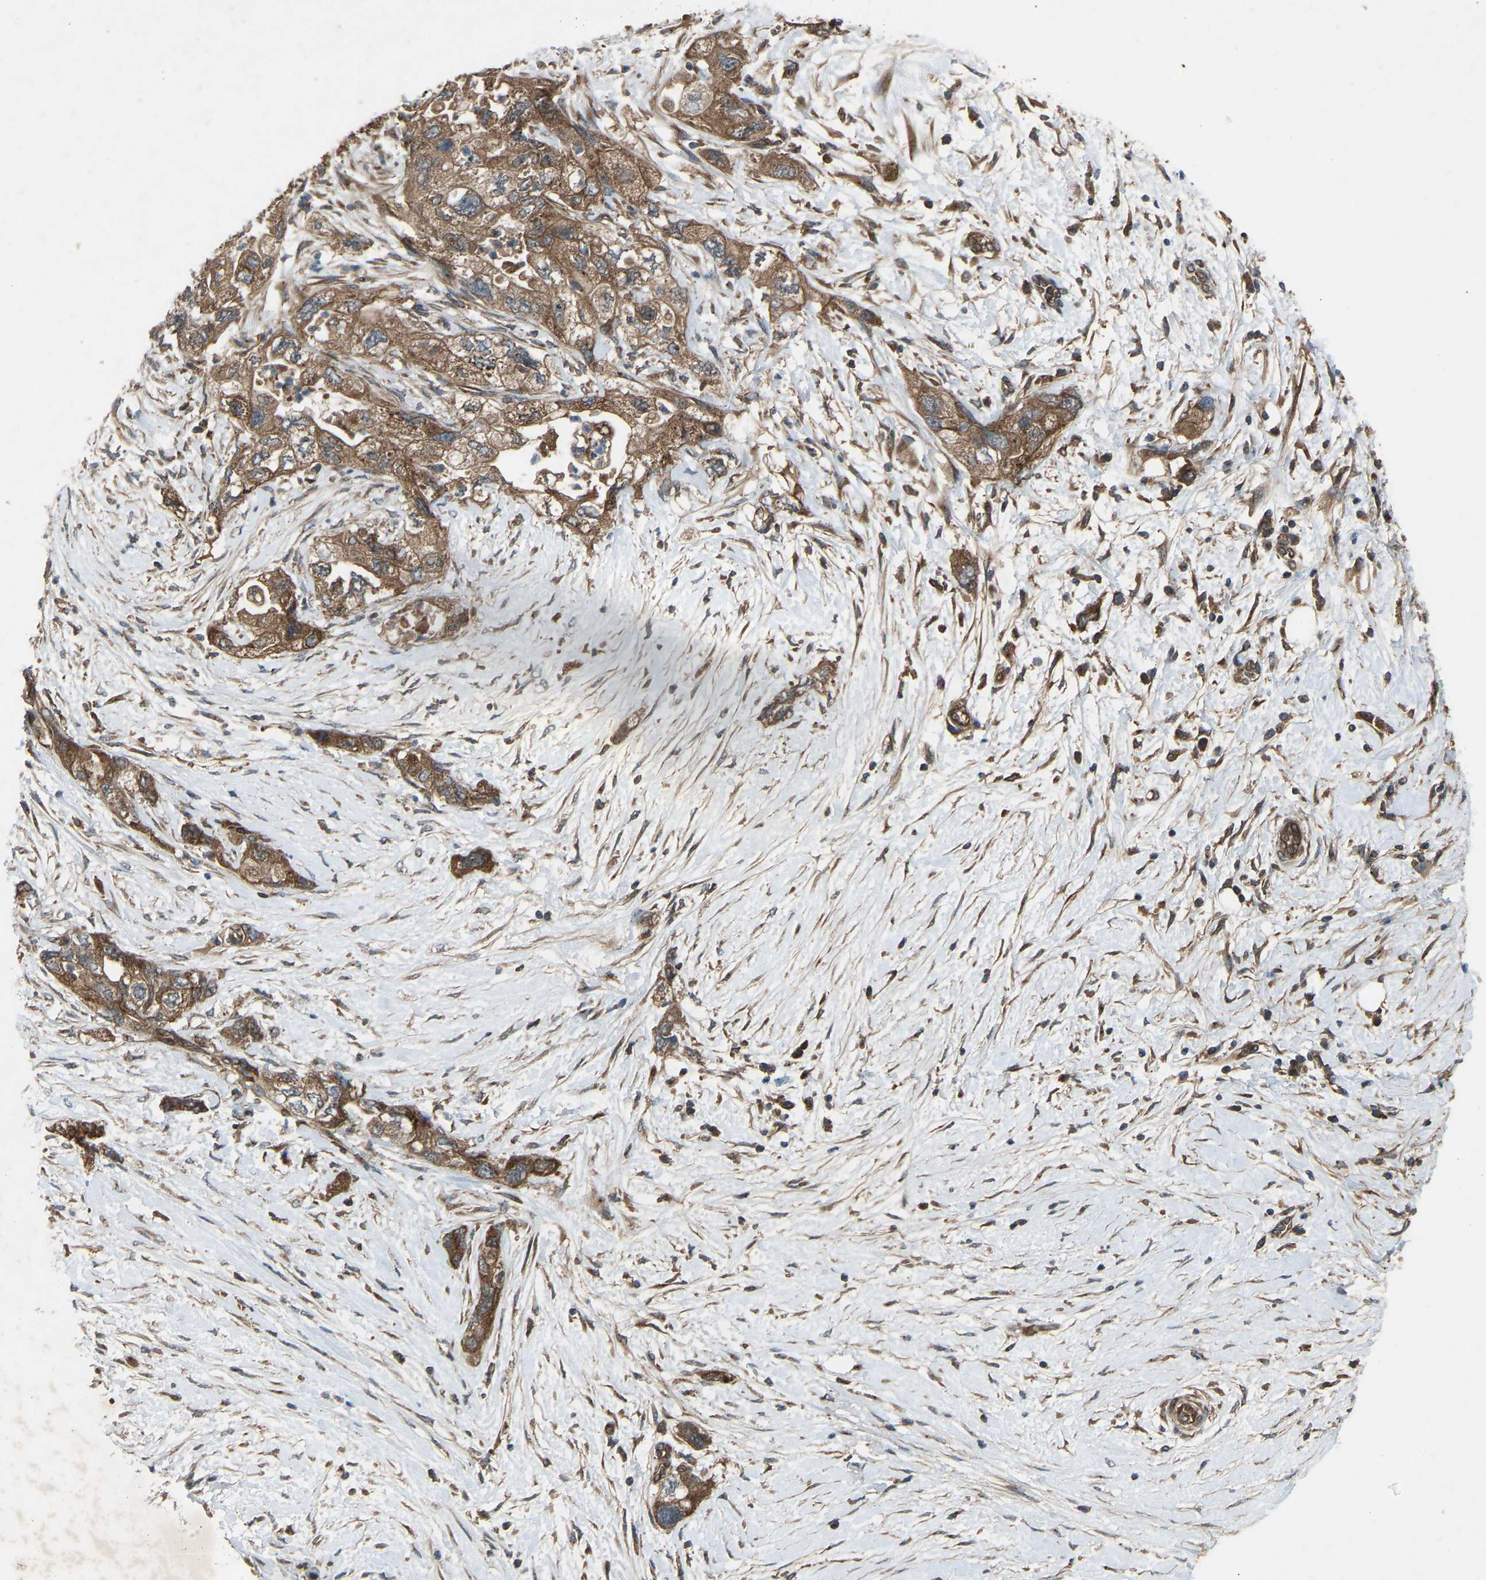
{"staining": {"intensity": "moderate", "quantity": ">75%", "location": "cytoplasmic/membranous"}, "tissue": "pancreatic cancer", "cell_type": "Tumor cells", "image_type": "cancer", "snomed": [{"axis": "morphology", "description": "Adenocarcinoma, NOS"}, {"axis": "topography", "description": "Pancreas"}], "caption": "This is a micrograph of IHC staining of pancreatic cancer, which shows moderate positivity in the cytoplasmic/membranous of tumor cells.", "gene": "GAS2L1", "patient": {"sex": "female", "age": 73}}